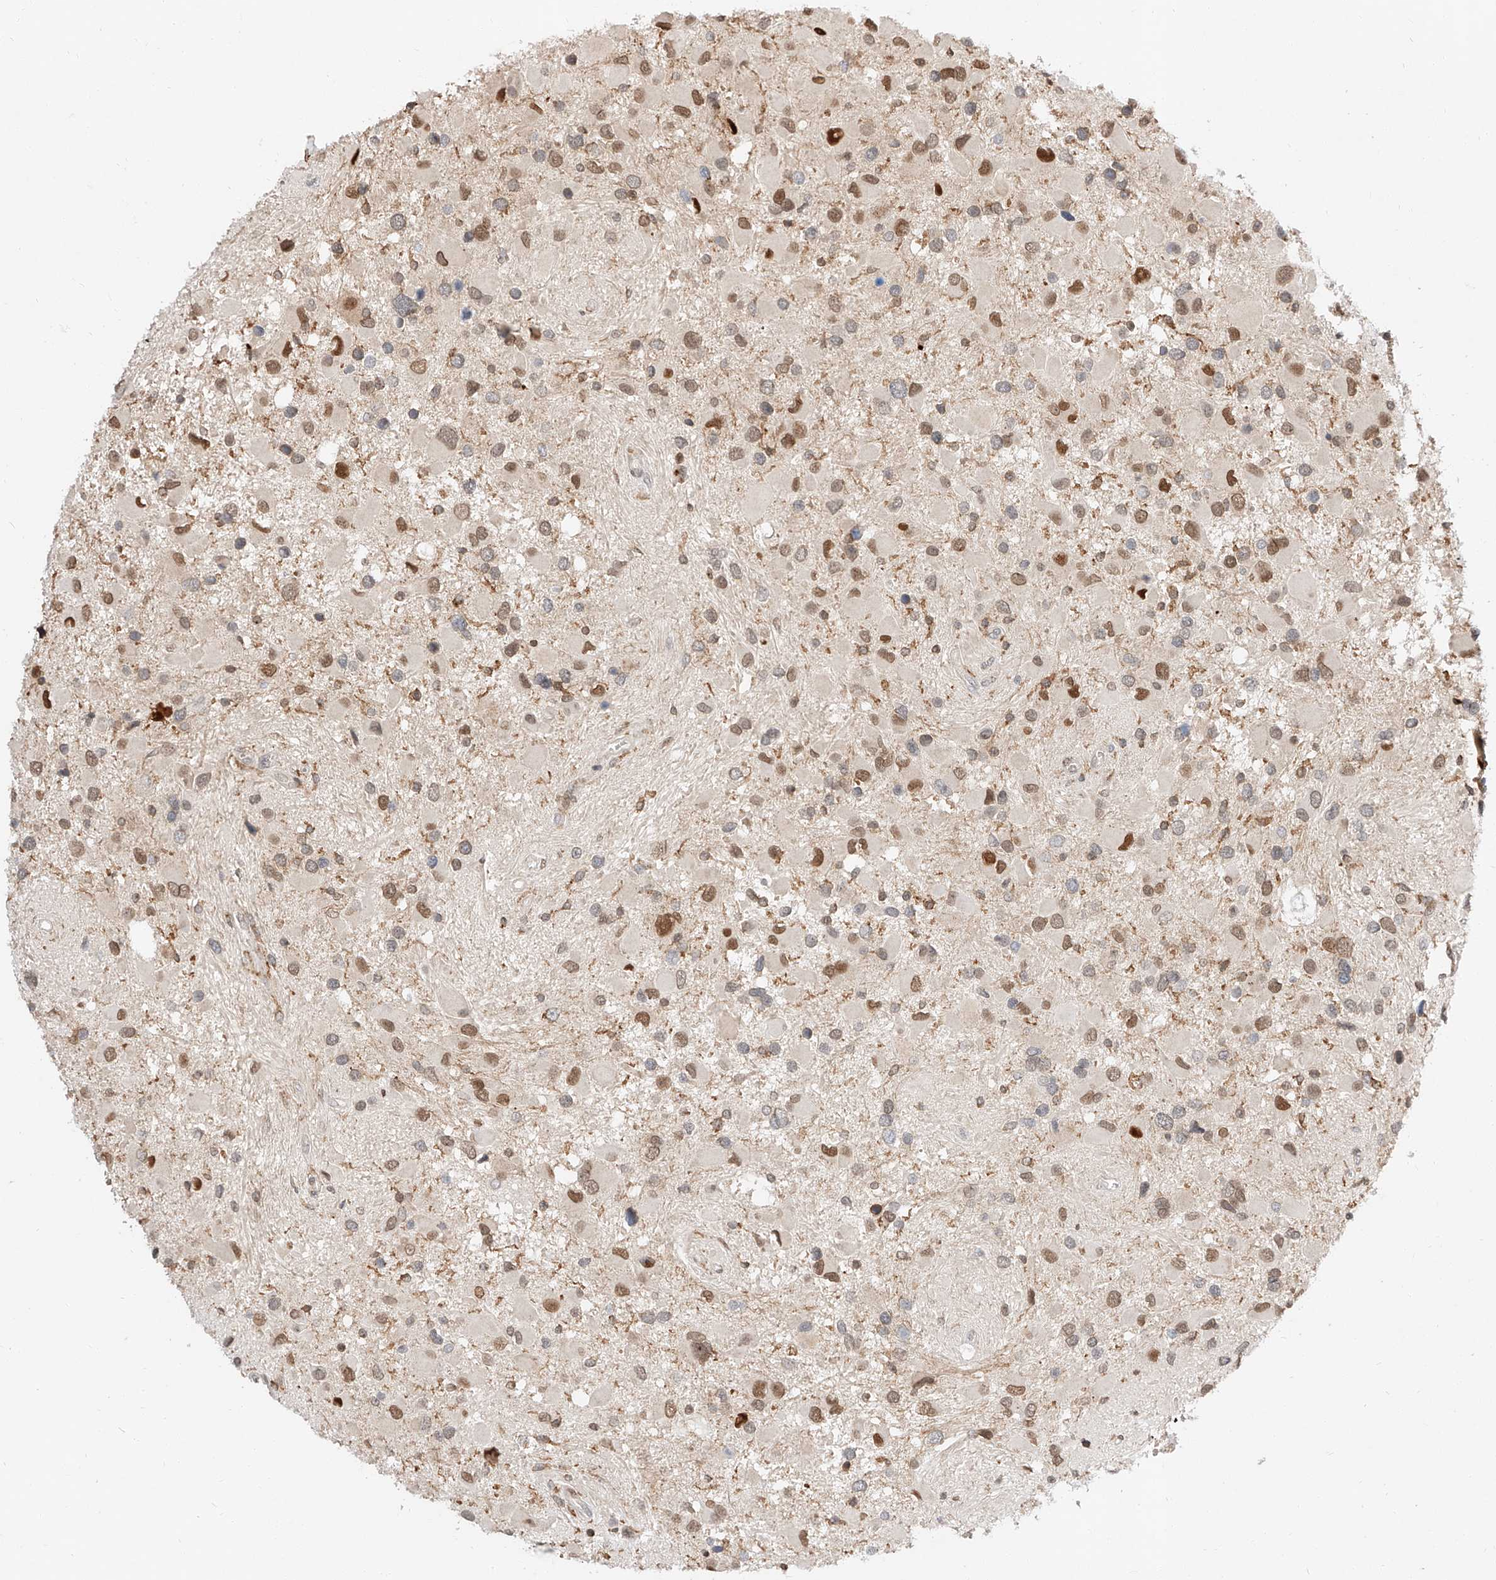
{"staining": {"intensity": "moderate", "quantity": ">75%", "location": "nuclear"}, "tissue": "glioma", "cell_type": "Tumor cells", "image_type": "cancer", "snomed": [{"axis": "morphology", "description": "Glioma, malignant, High grade"}, {"axis": "topography", "description": "Brain"}], "caption": "Immunohistochemical staining of human glioma reveals medium levels of moderate nuclear staining in about >75% of tumor cells.", "gene": "DIRAS3", "patient": {"sex": "male", "age": 53}}